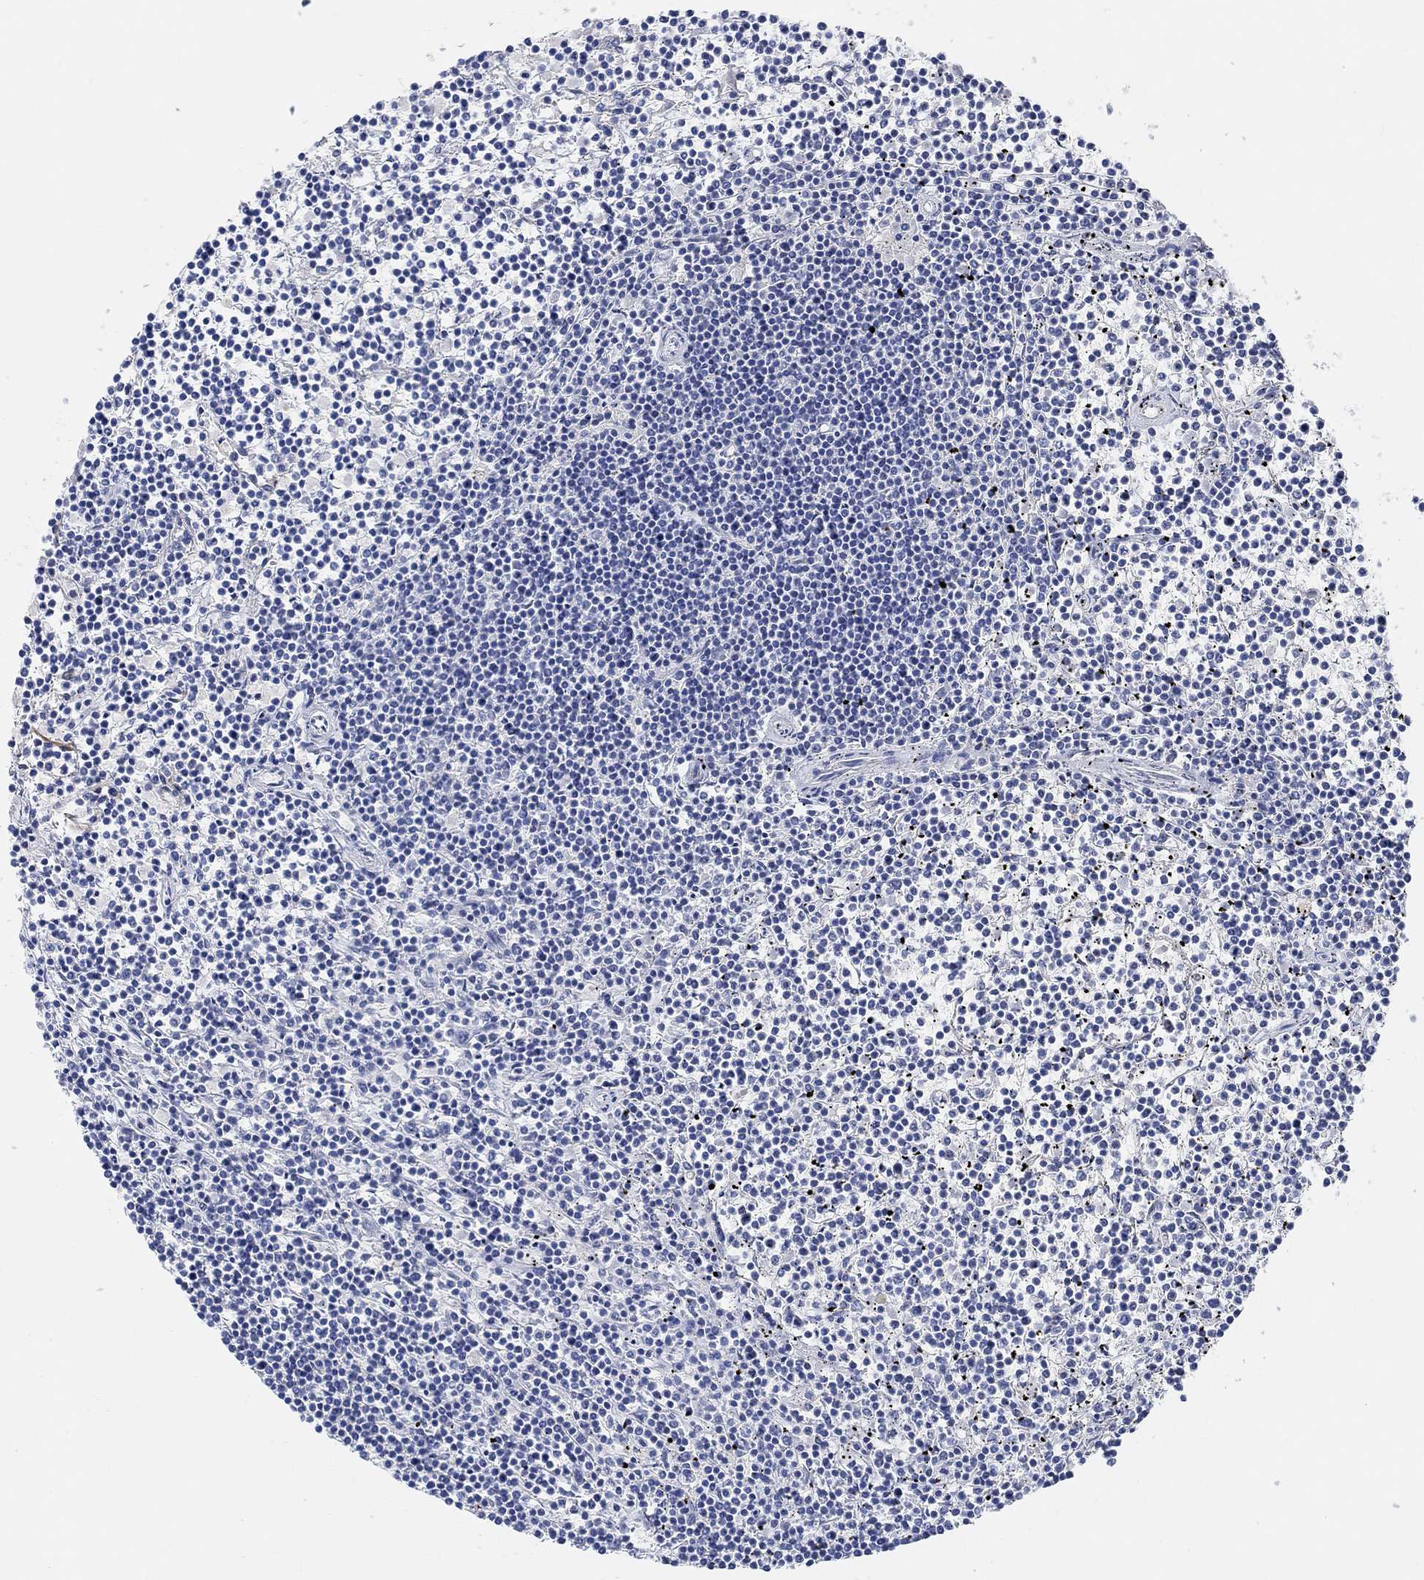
{"staining": {"intensity": "negative", "quantity": "none", "location": "none"}, "tissue": "lymphoma", "cell_type": "Tumor cells", "image_type": "cancer", "snomed": [{"axis": "morphology", "description": "Malignant lymphoma, non-Hodgkin's type, Low grade"}, {"axis": "topography", "description": "Spleen"}], "caption": "This is an immunohistochemistry image of malignant lymphoma, non-Hodgkin's type (low-grade). There is no staining in tumor cells.", "gene": "VAT1L", "patient": {"sex": "female", "age": 19}}